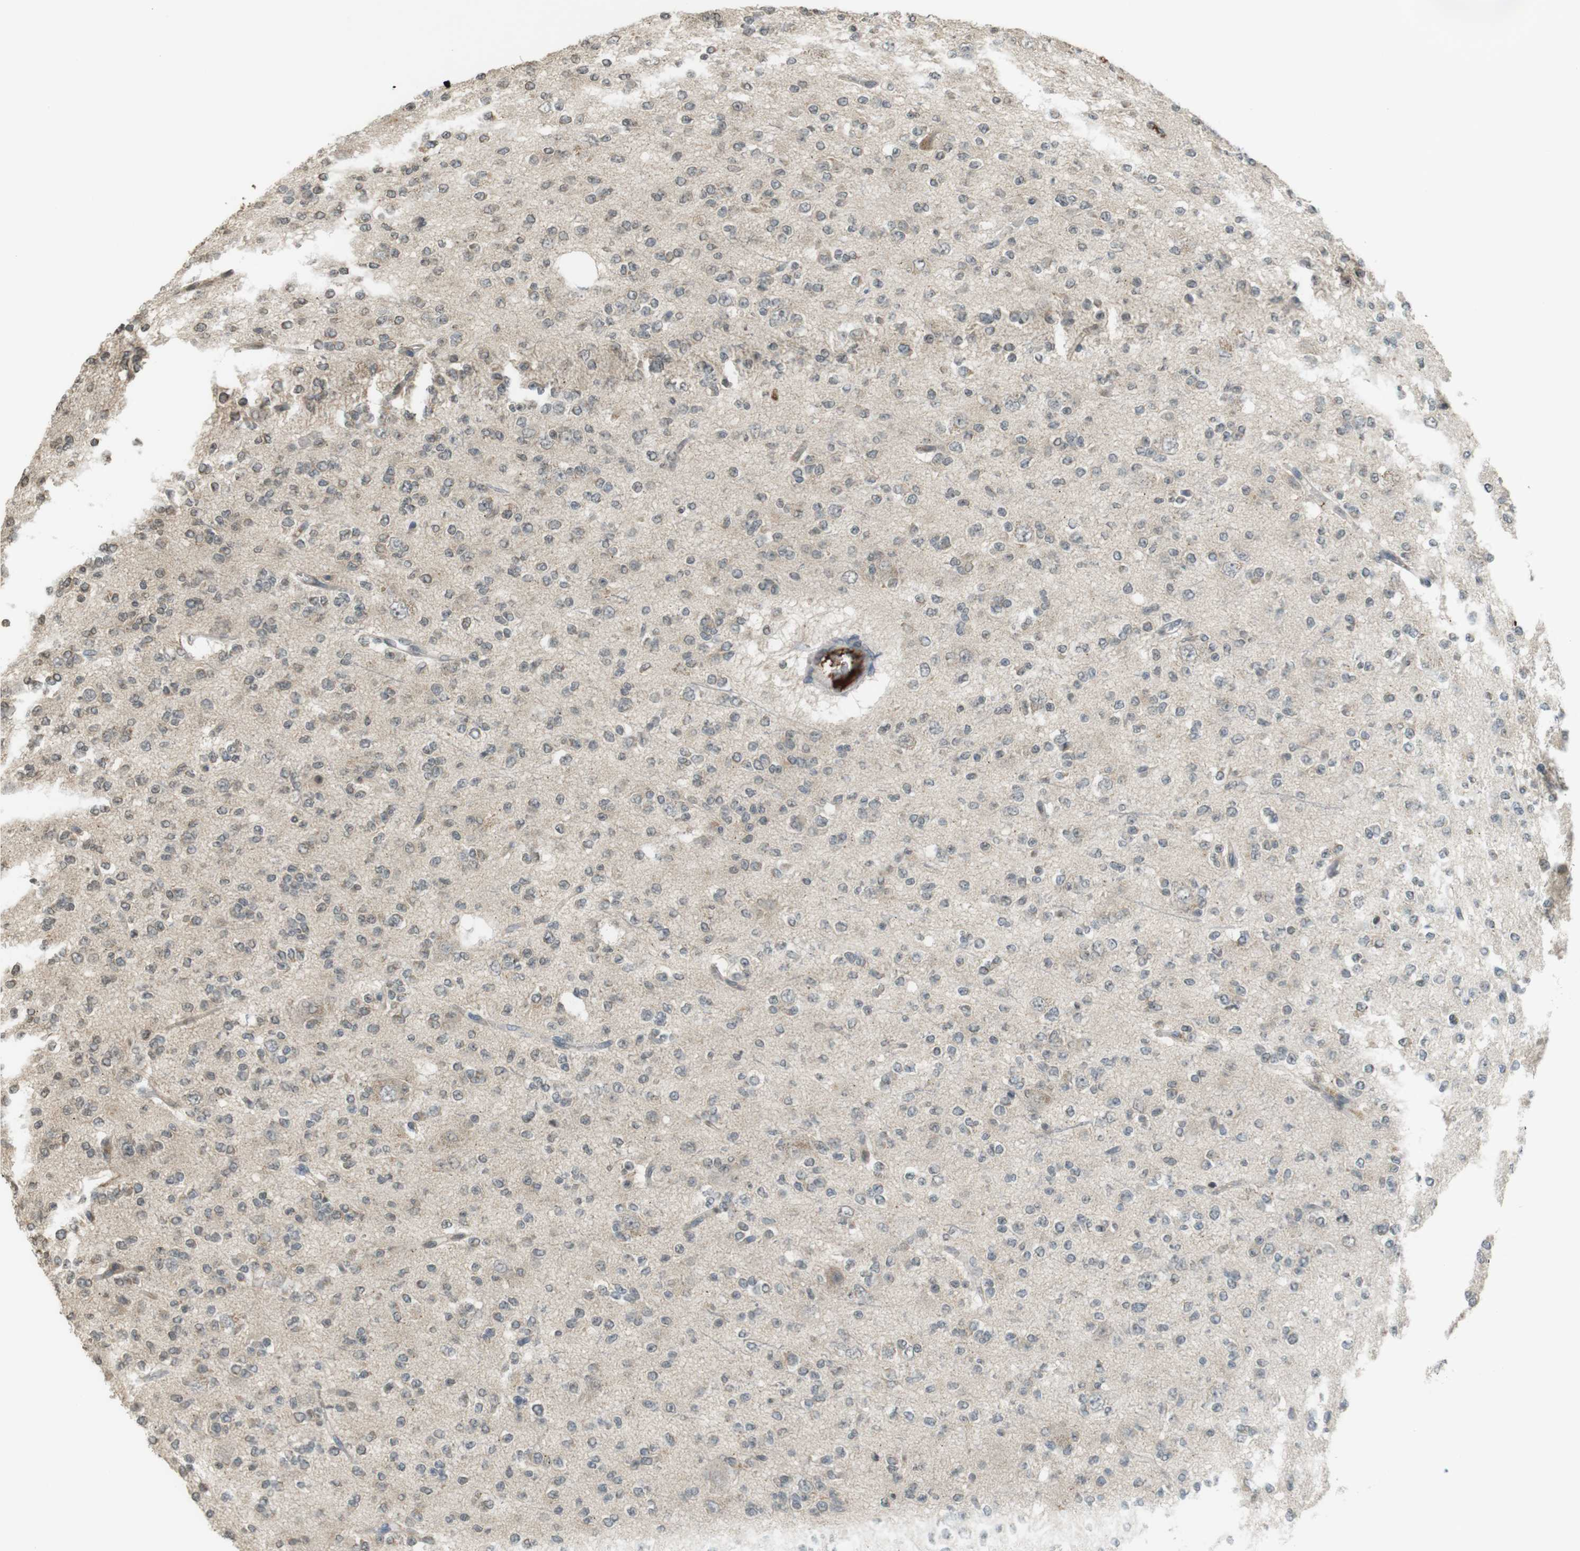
{"staining": {"intensity": "negative", "quantity": "none", "location": "none"}, "tissue": "glioma", "cell_type": "Tumor cells", "image_type": "cancer", "snomed": [{"axis": "morphology", "description": "Glioma, malignant, Low grade"}, {"axis": "topography", "description": "Brain"}], "caption": "The photomicrograph displays no significant expression in tumor cells of glioma. (Brightfield microscopy of DAB immunohistochemistry at high magnification).", "gene": "SRR", "patient": {"sex": "male", "age": 38}}